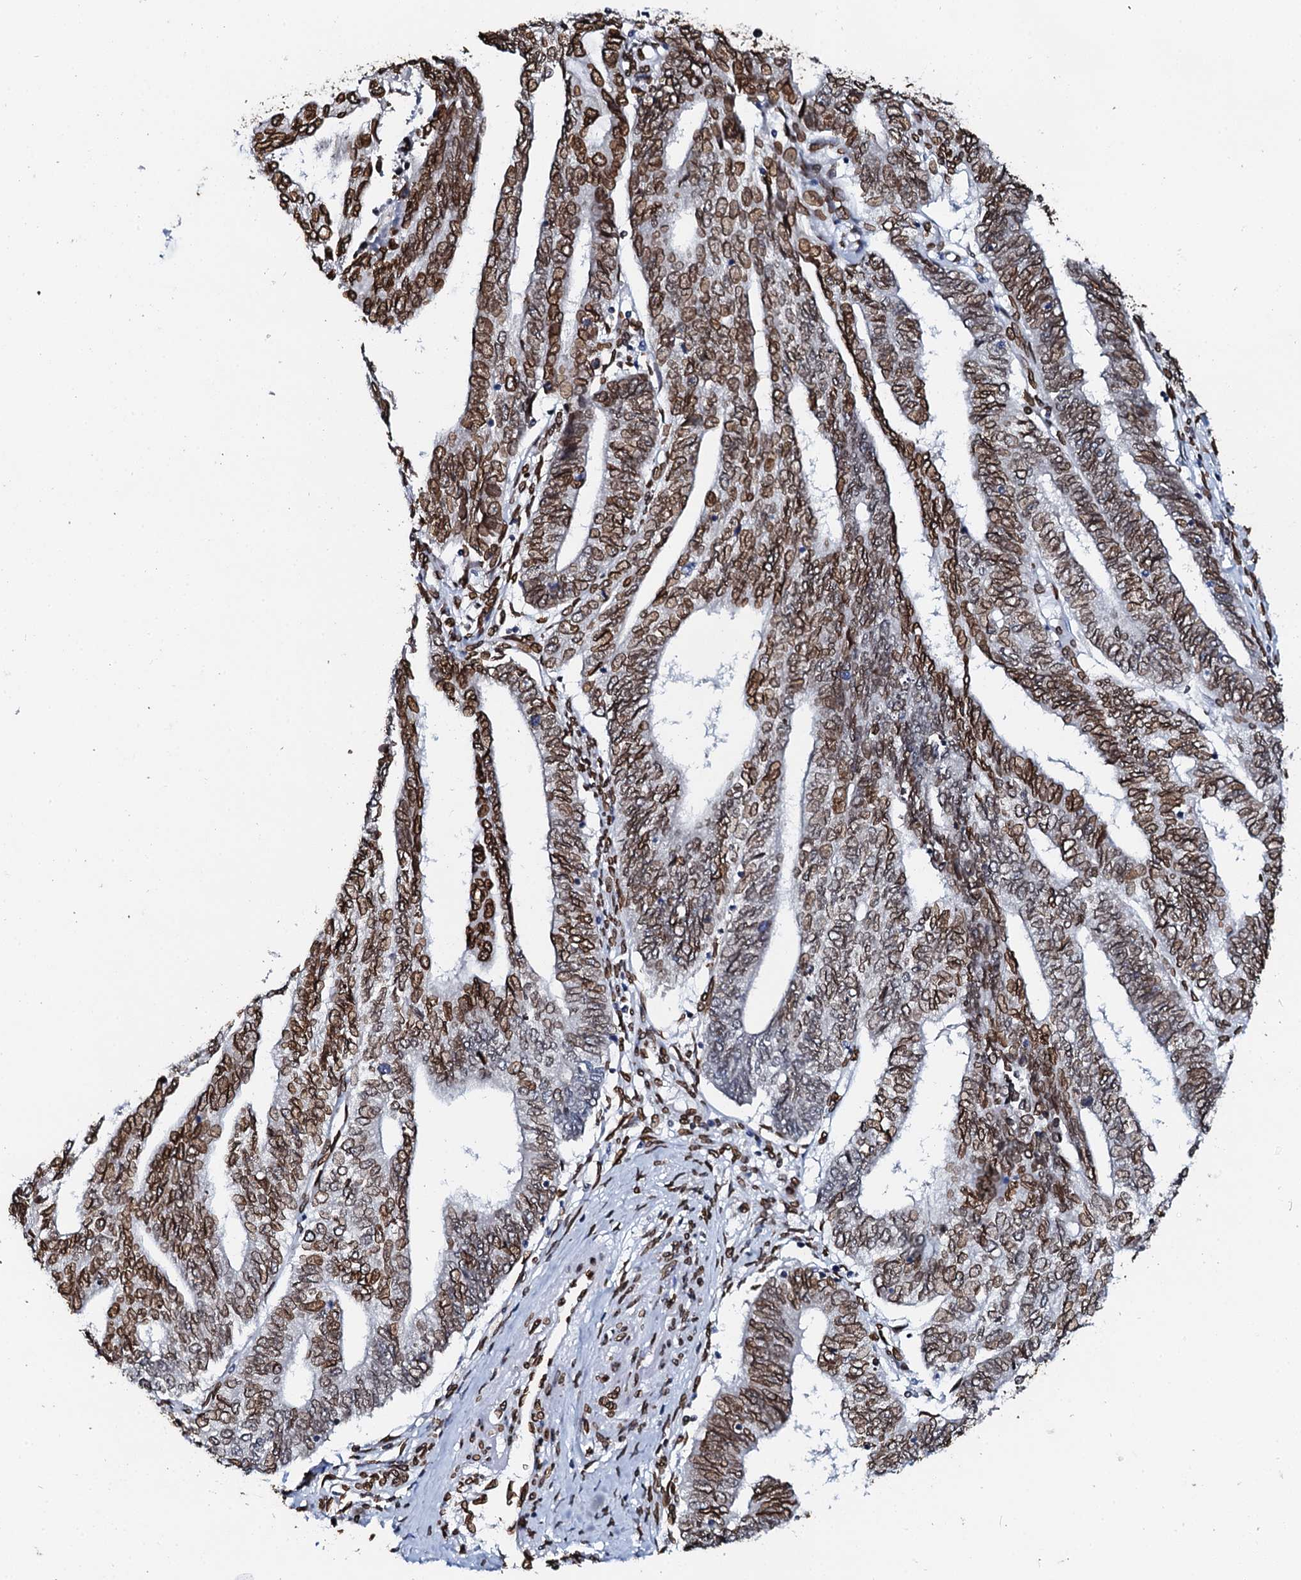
{"staining": {"intensity": "strong", "quantity": ">75%", "location": "nuclear"}, "tissue": "endometrial cancer", "cell_type": "Tumor cells", "image_type": "cancer", "snomed": [{"axis": "morphology", "description": "Adenocarcinoma, NOS"}, {"axis": "topography", "description": "Uterus"}, {"axis": "topography", "description": "Endometrium"}], "caption": "About >75% of tumor cells in endometrial cancer (adenocarcinoma) display strong nuclear protein positivity as visualized by brown immunohistochemical staining.", "gene": "KATNAL2", "patient": {"sex": "female", "age": 70}}